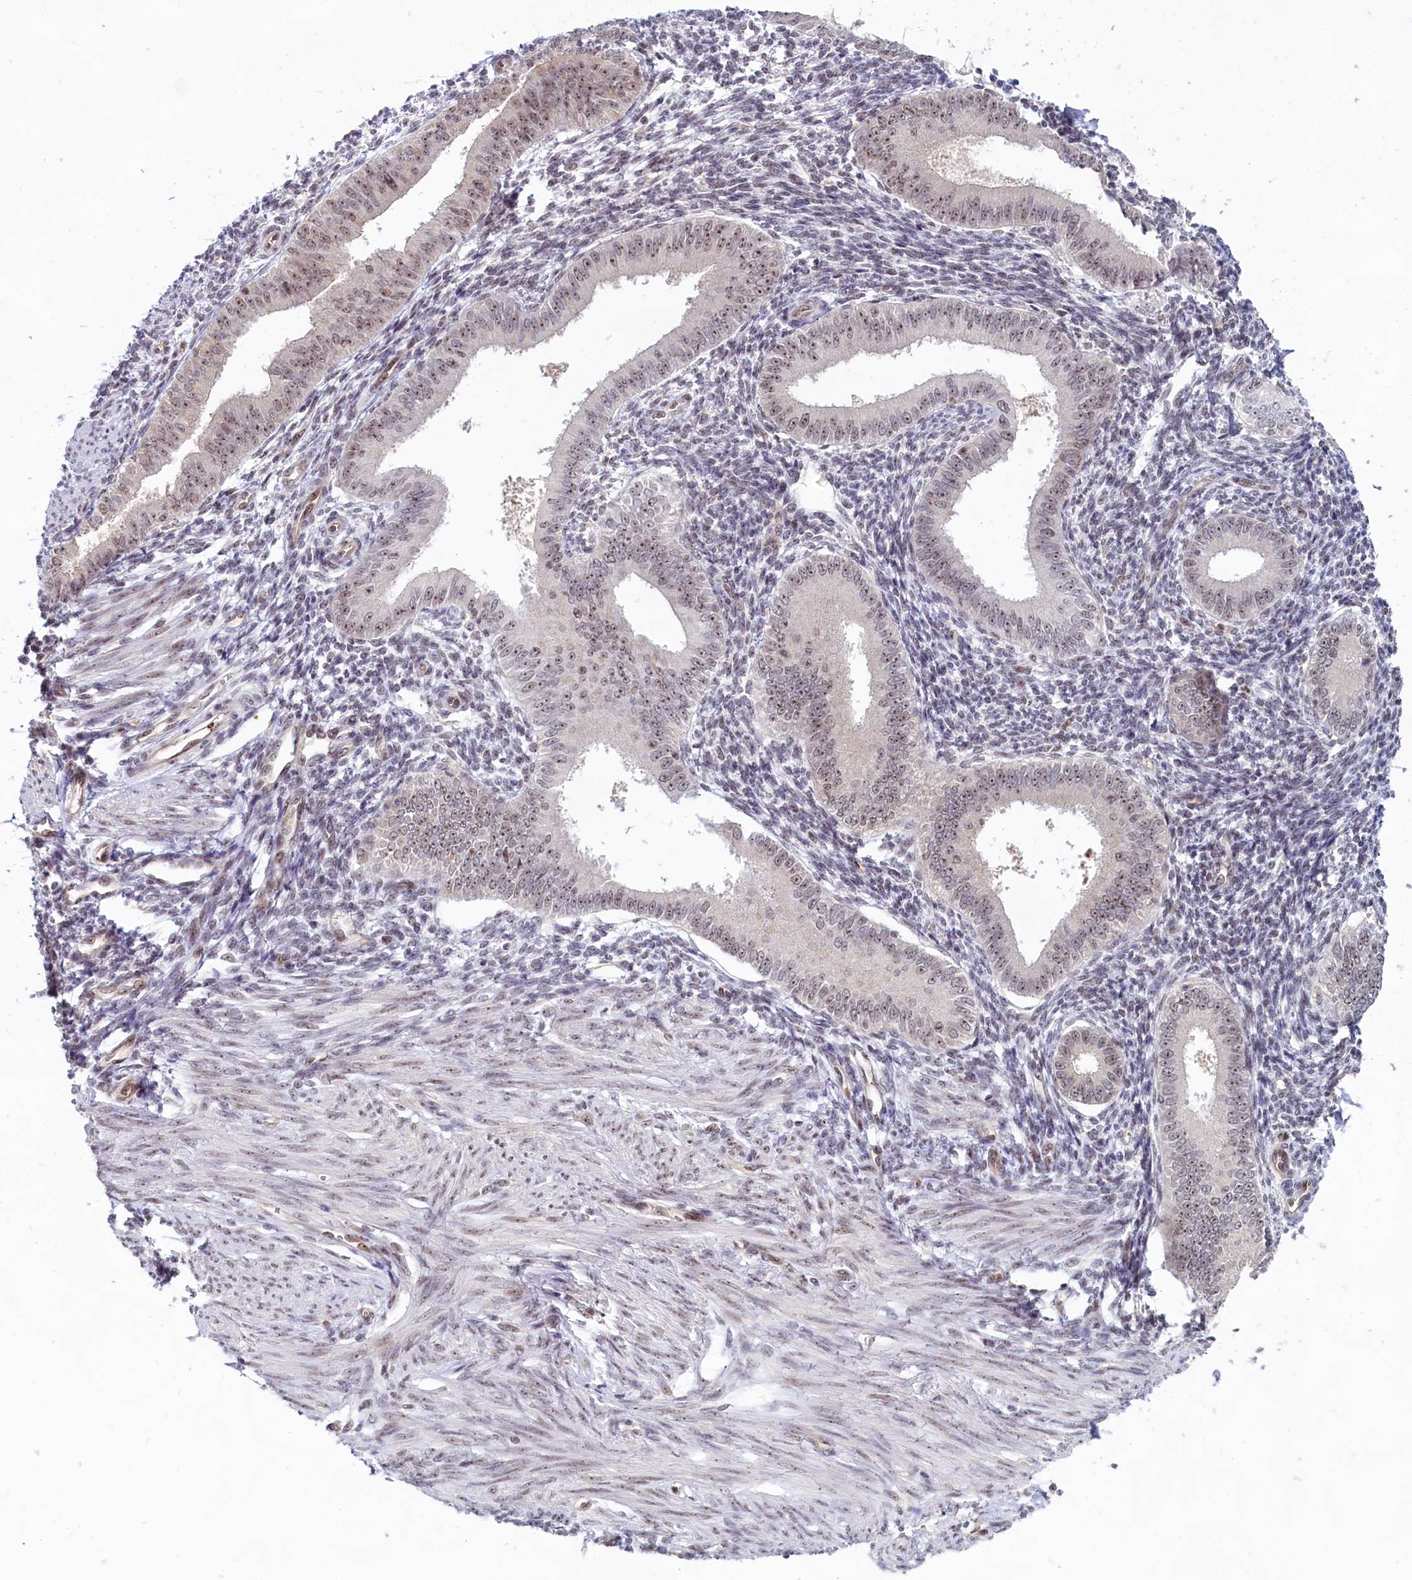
{"staining": {"intensity": "negative", "quantity": "none", "location": "none"}, "tissue": "endometrium", "cell_type": "Cells in endometrial stroma", "image_type": "normal", "snomed": [{"axis": "morphology", "description": "Normal tissue, NOS"}, {"axis": "topography", "description": "Uterus"}, {"axis": "topography", "description": "Endometrium"}], "caption": "Immunohistochemical staining of unremarkable human endometrium exhibits no significant positivity in cells in endometrial stroma.", "gene": "C1D", "patient": {"sex": "female", "age": 48}}